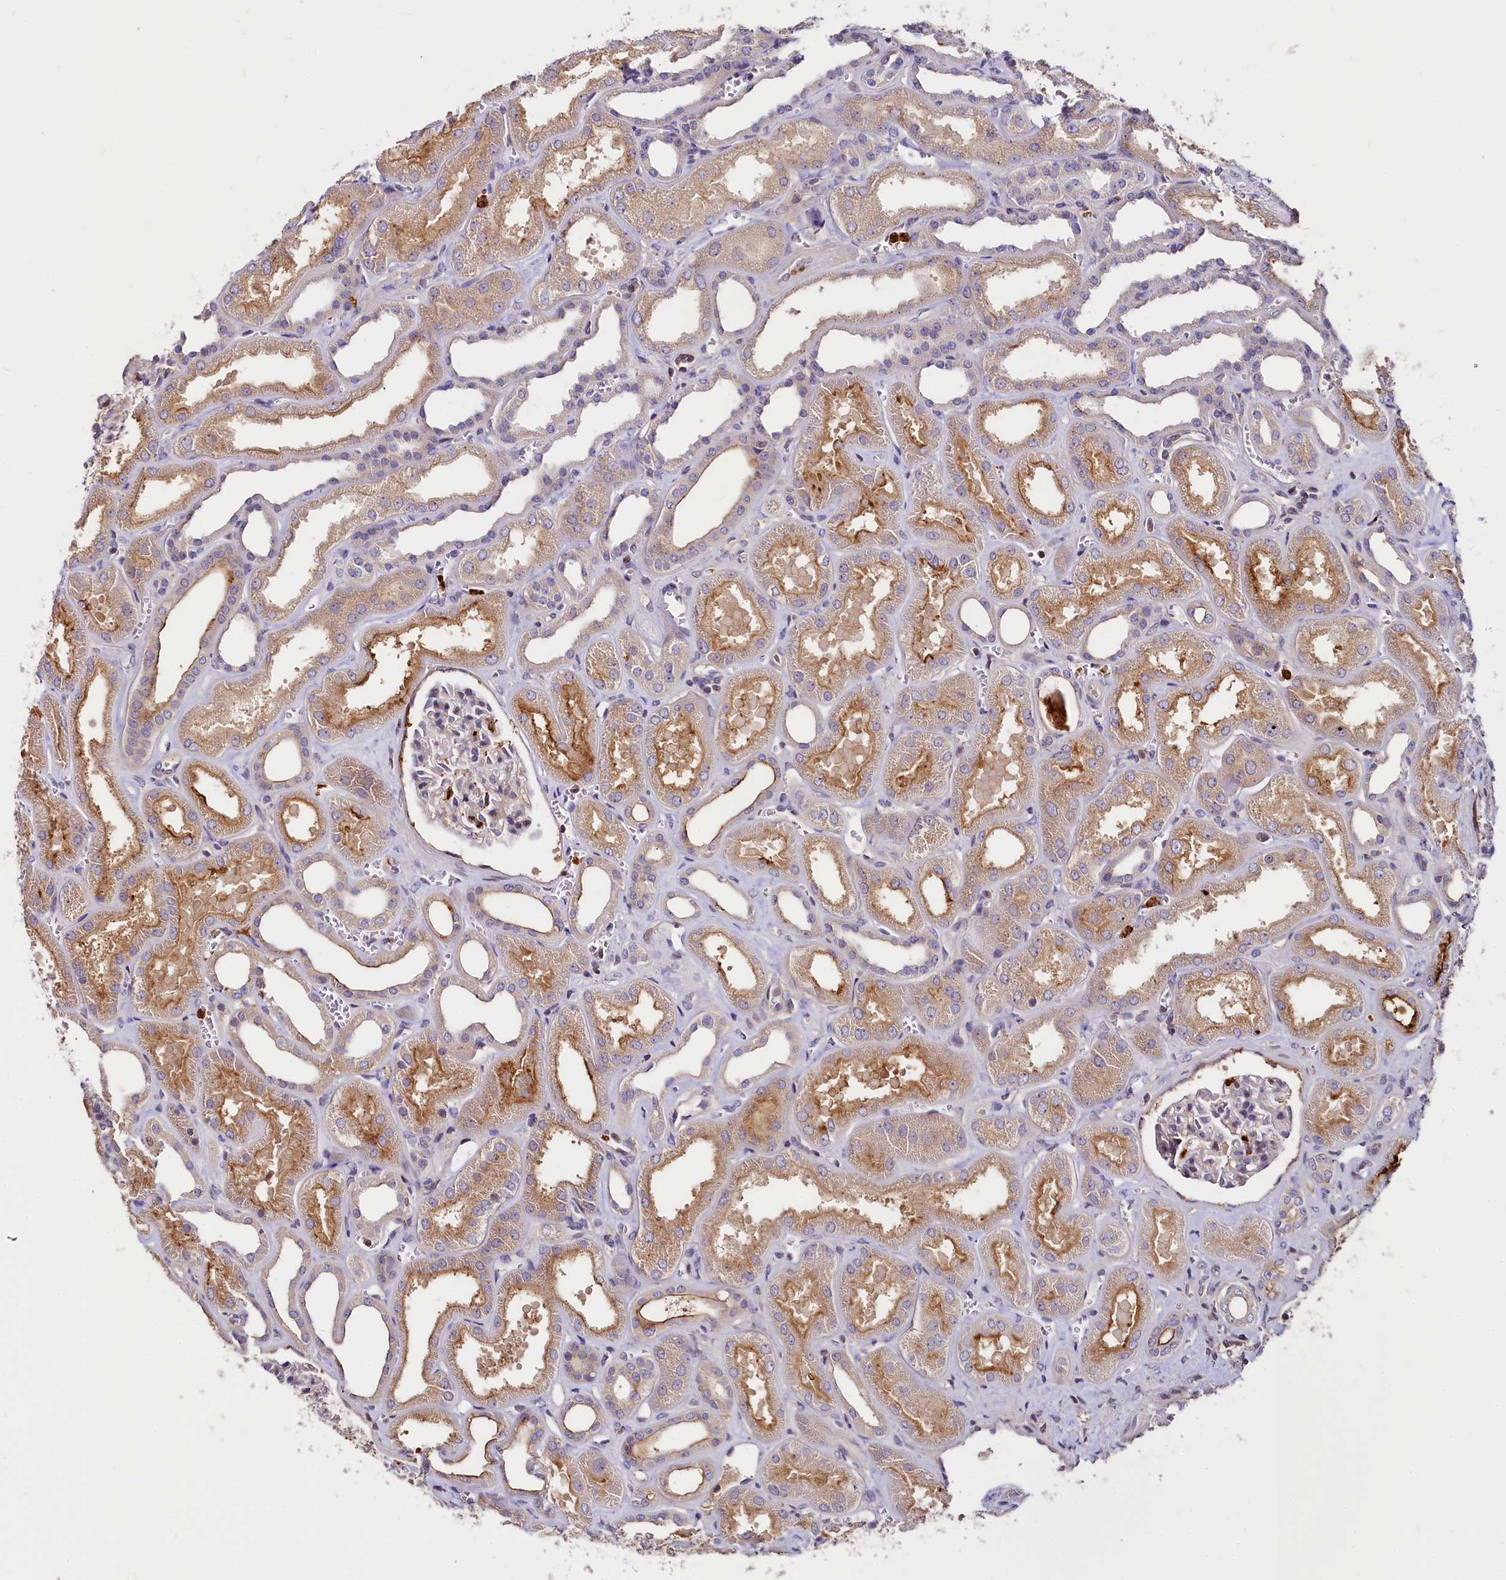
{"staining": {"intensity": "moderate", "quantity": "<25%", "location": "cytoplasmic/membranous"}, "tissue": "kidney", "cell_type": "Cells in glomeruli", "image_type": "normal", "snomed": [{"axis": "morphology", "description": "Normal tissue, NOS"}, {"axis": "morphology", "description": "Adenocarcinoma, NOS"}, {"axis": "topography", "description": "Kidney"}], "caption": "High-power microscopy captured an immunohistochemistry (IHC) micrograph of unremarkable kidney, revealing moderate cytoplasmic/membranous expression in approximately <25% of cells in glomeruli. The staining was performed using DAB, with brown indicating positive protein expression. Nuclei are stained blue with hematoxylin.", "gene": "ATG101", "patient": {"sex": "female", "age": 68}}